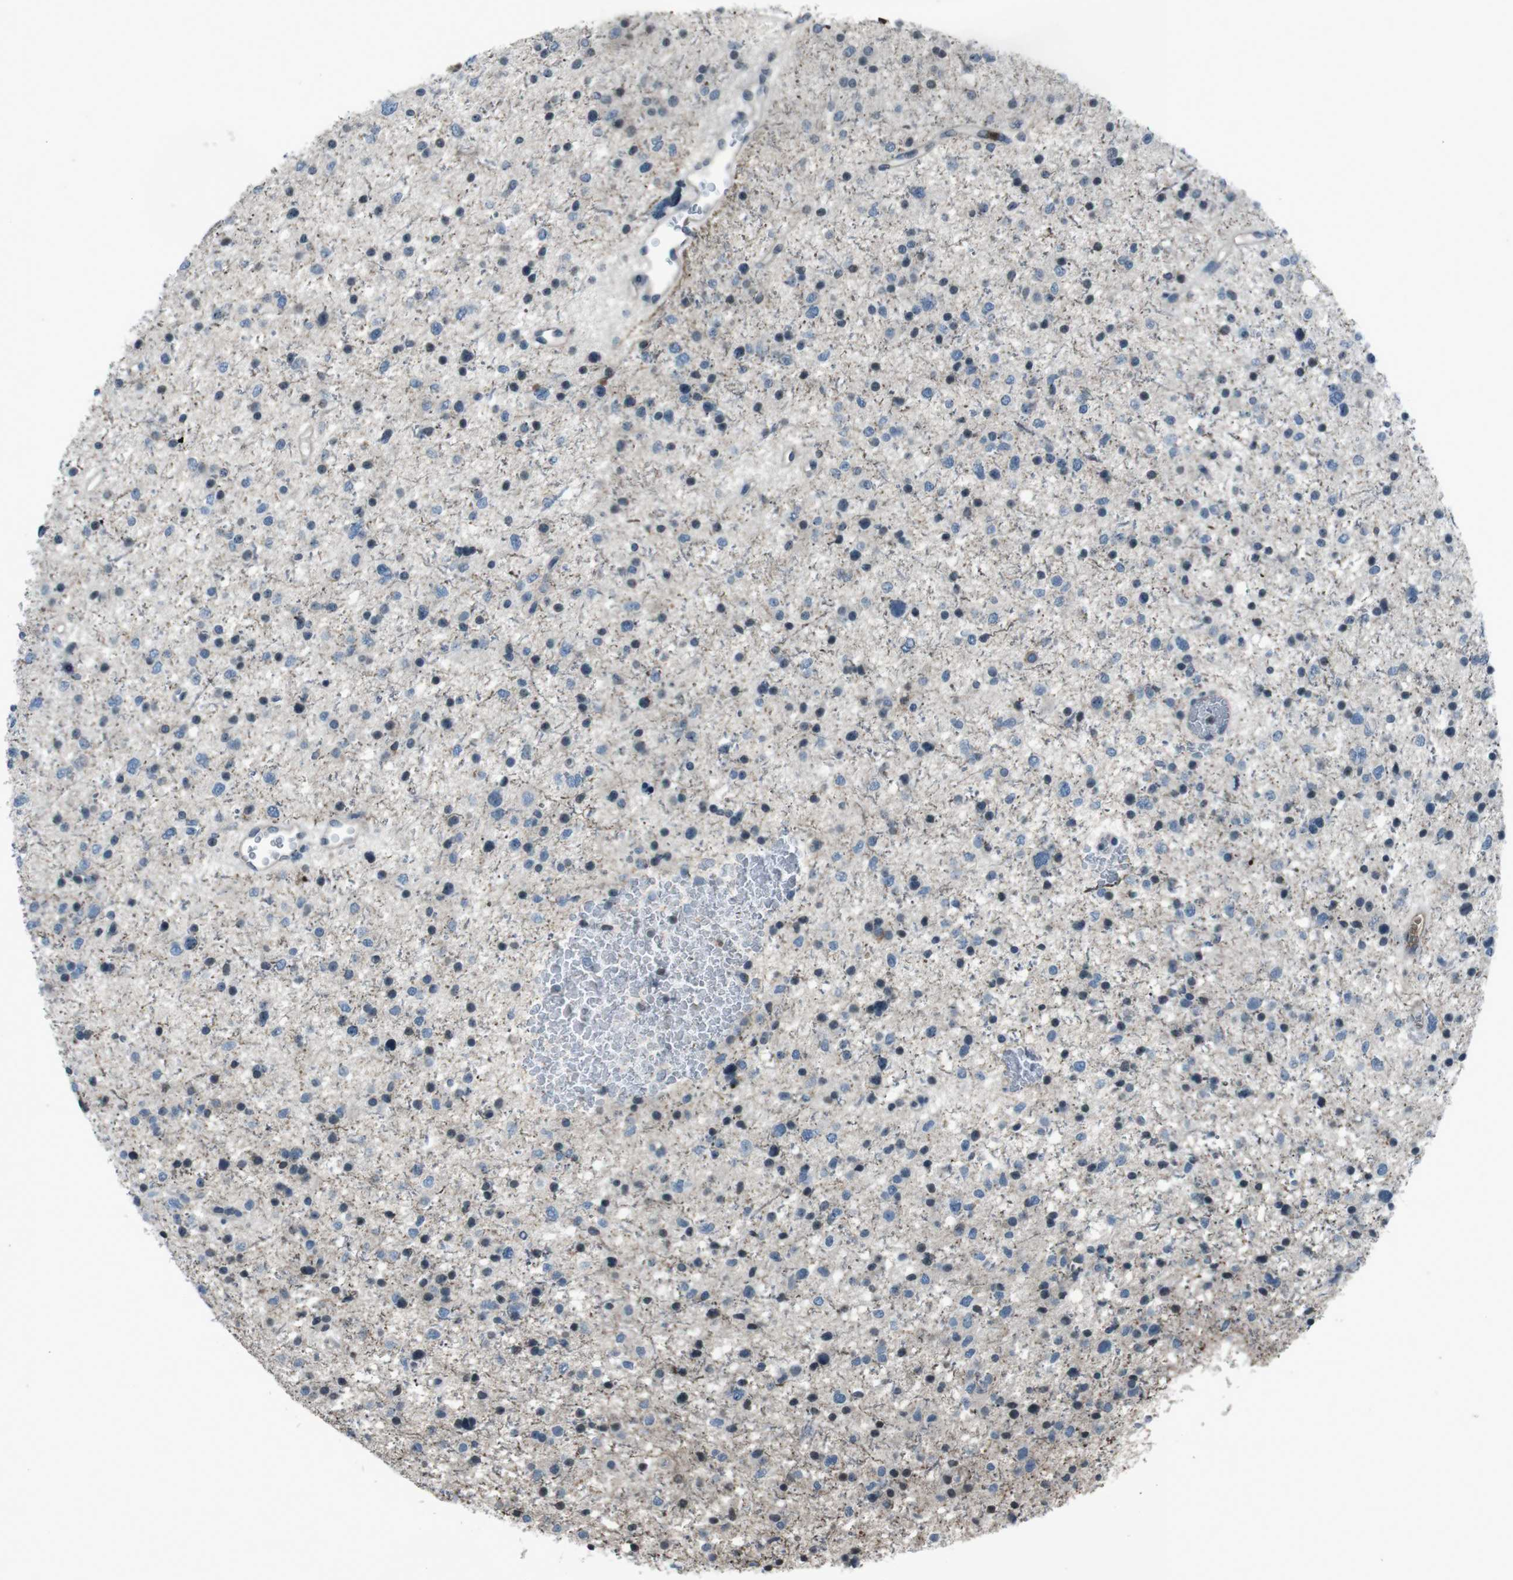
{"staining": {"intensity": "negative", "quantity": "none", "location": "none"}, "tissue": "glioma", "cell_type": "Tumor cells", "image_type": "cancer", "snomed": [{"axis": "morphology", "description": "Glioma, malignant, Low grade"}, {"axis": "topography", "description": "Brain"}], "caption": "Tumor cells show no significant staining in glioma. (DAB immunohistochemistry (IHC) with hematoxylin counter stain).", "gene": "UGT1A6", "patient": {"sex": "female", "age": 37}}